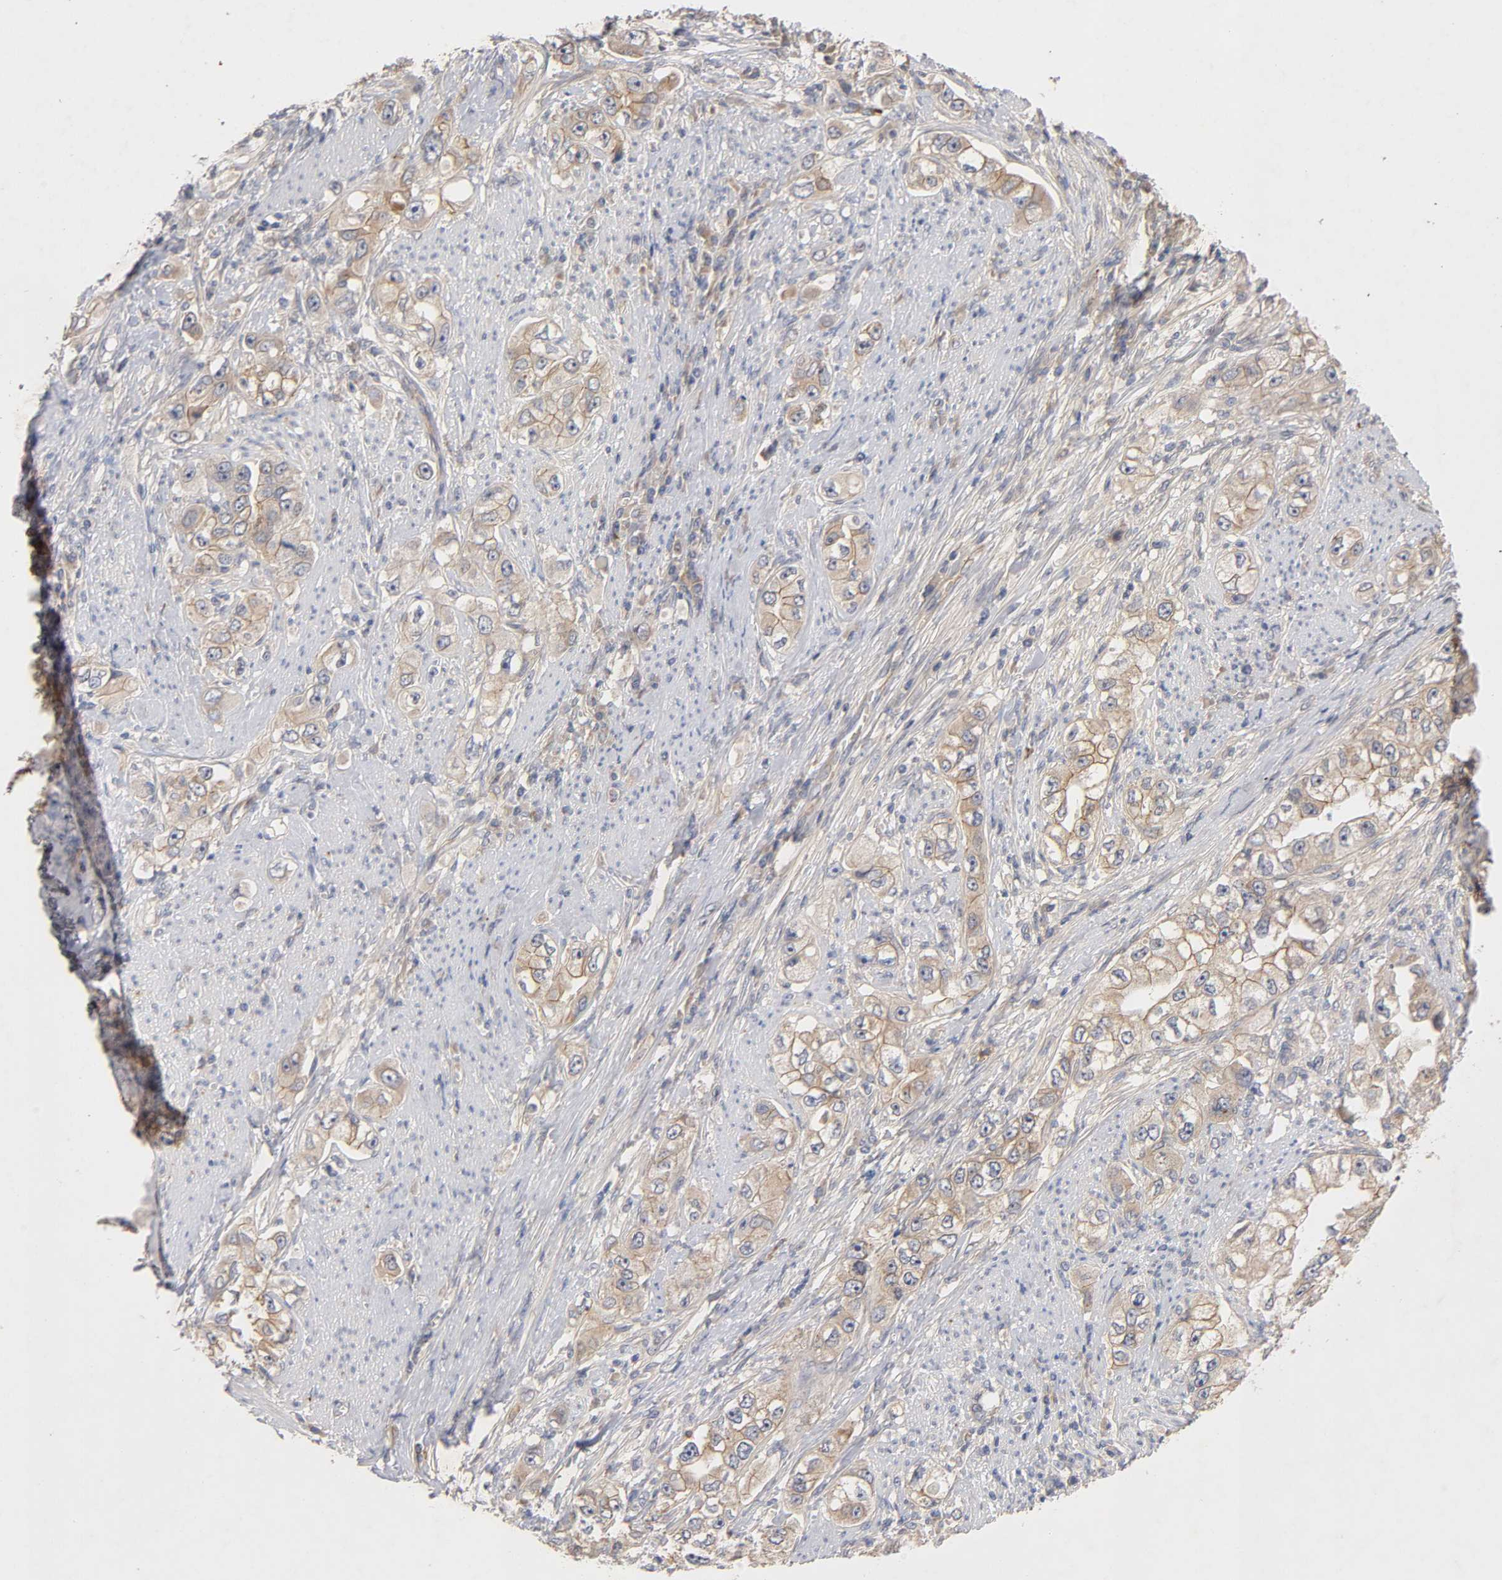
{"staining": {"intensity": "moderate", "quantity": ">75%", "location": "cytoplasmic/membranous"}, "tissue": "stomach cancer", "cell_type": "Tumor cells", "image_type": "cancer", "snomed": [{"axis": "morphology", "description": "Adenocarcinoma, NOS"}, {"axis": "topography", "description": "Stomach, lower"}], "caption": "Immunohistochemical staining of human stomach adenocarcinoma exhibits moderate cytoplasmic/membranous protein expression in about >75% of tumor cells.", "gene": "PDZD11", "patient": {"sex": "female", "age": 93}}